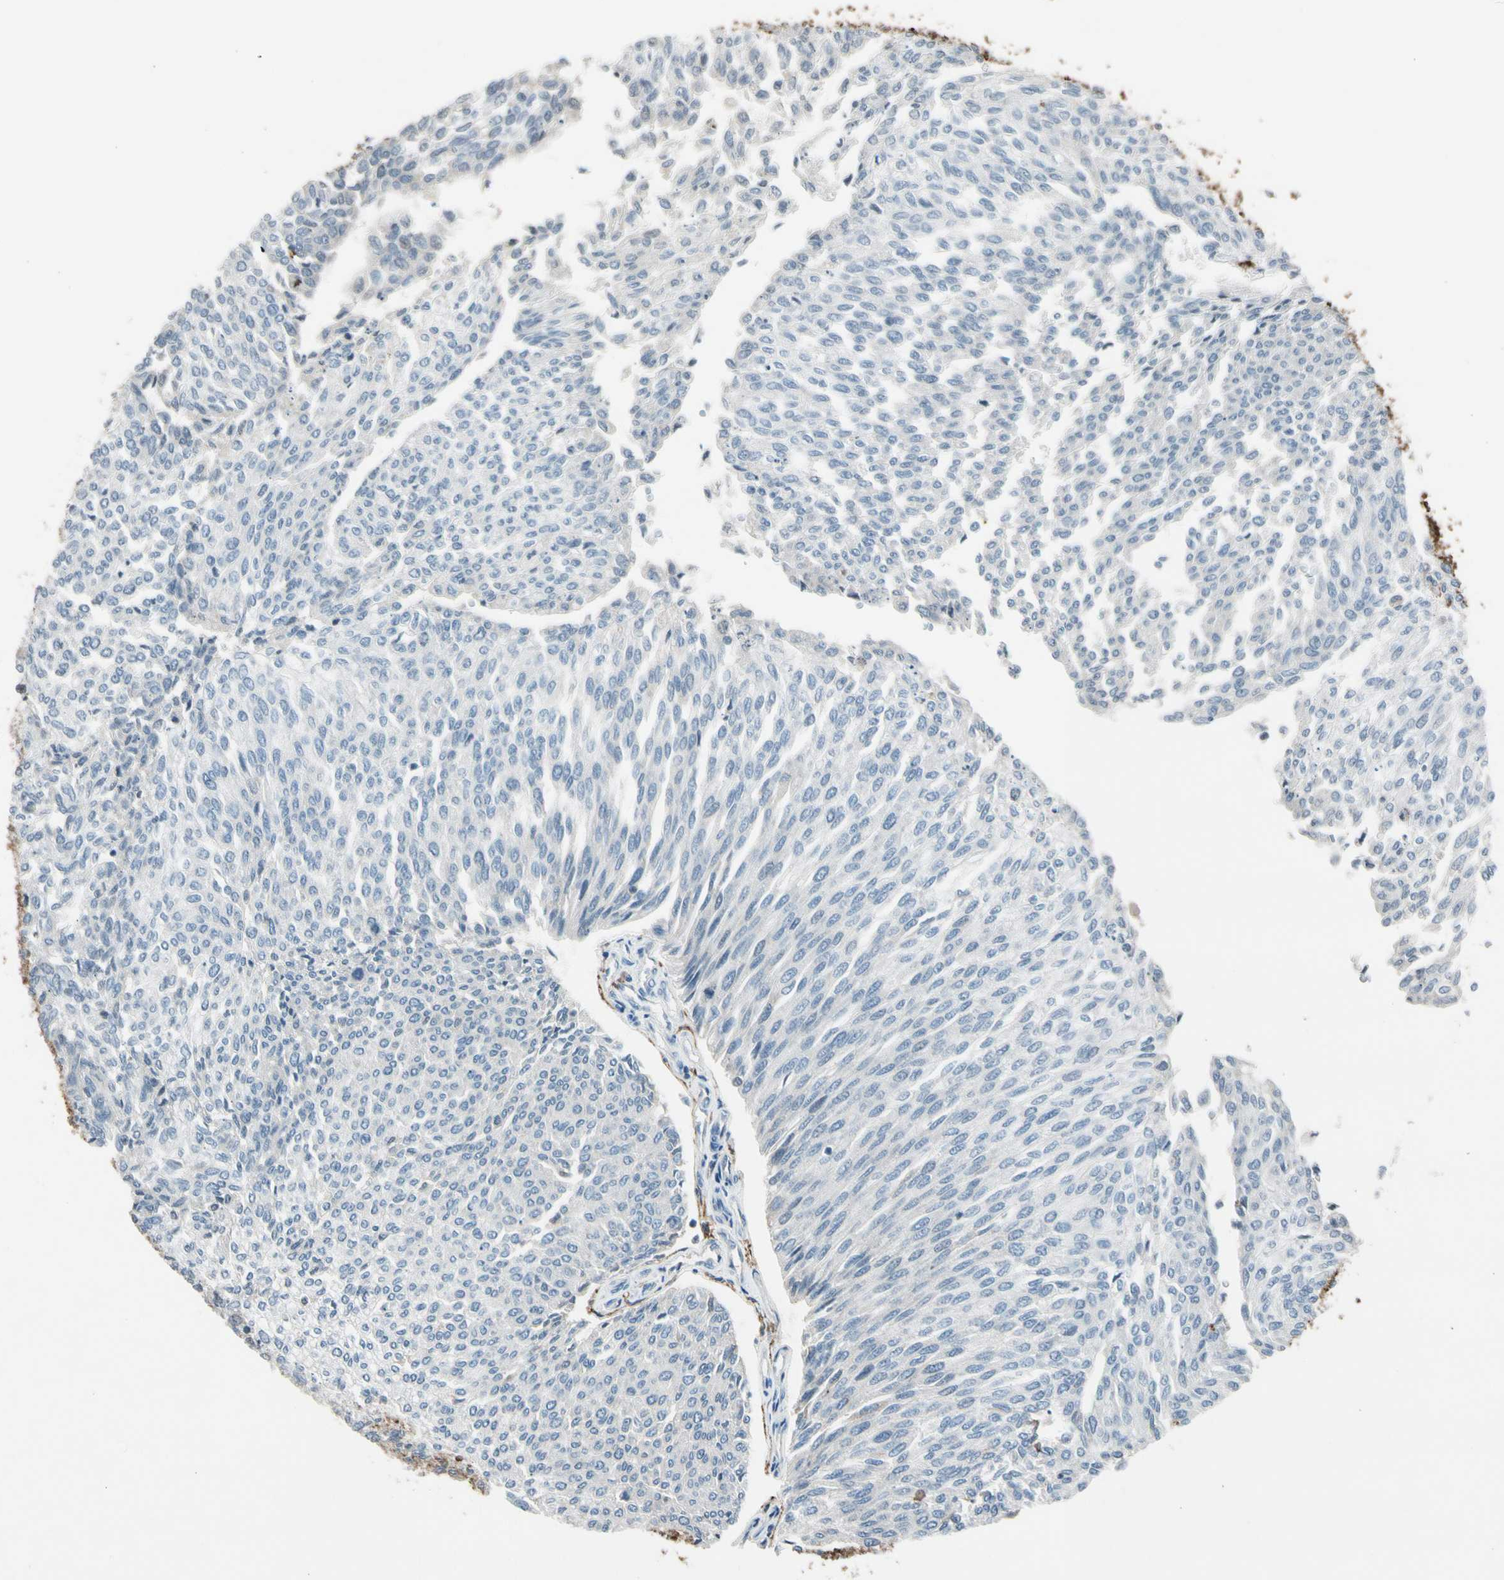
{"staining": {"intensity": "negative", "quantity": "none", "location": "none"}, "tissue": "urothelial cancer", "cell_type": "Tumor cells", "image_type": "cancer", "snomed": [{"axis": "morphology", "description": "Urothelial carcinoma, Low grade"}, {"axis": "topography", "description": "Urinary bladder"}], "caption": "Immunohistochemical staining of urothelial carcinoma (low-grade) demonstrates no significant staining in tumor cells.", "gene": "PDPN", "patient": {"sex": "female", "age": 79}}